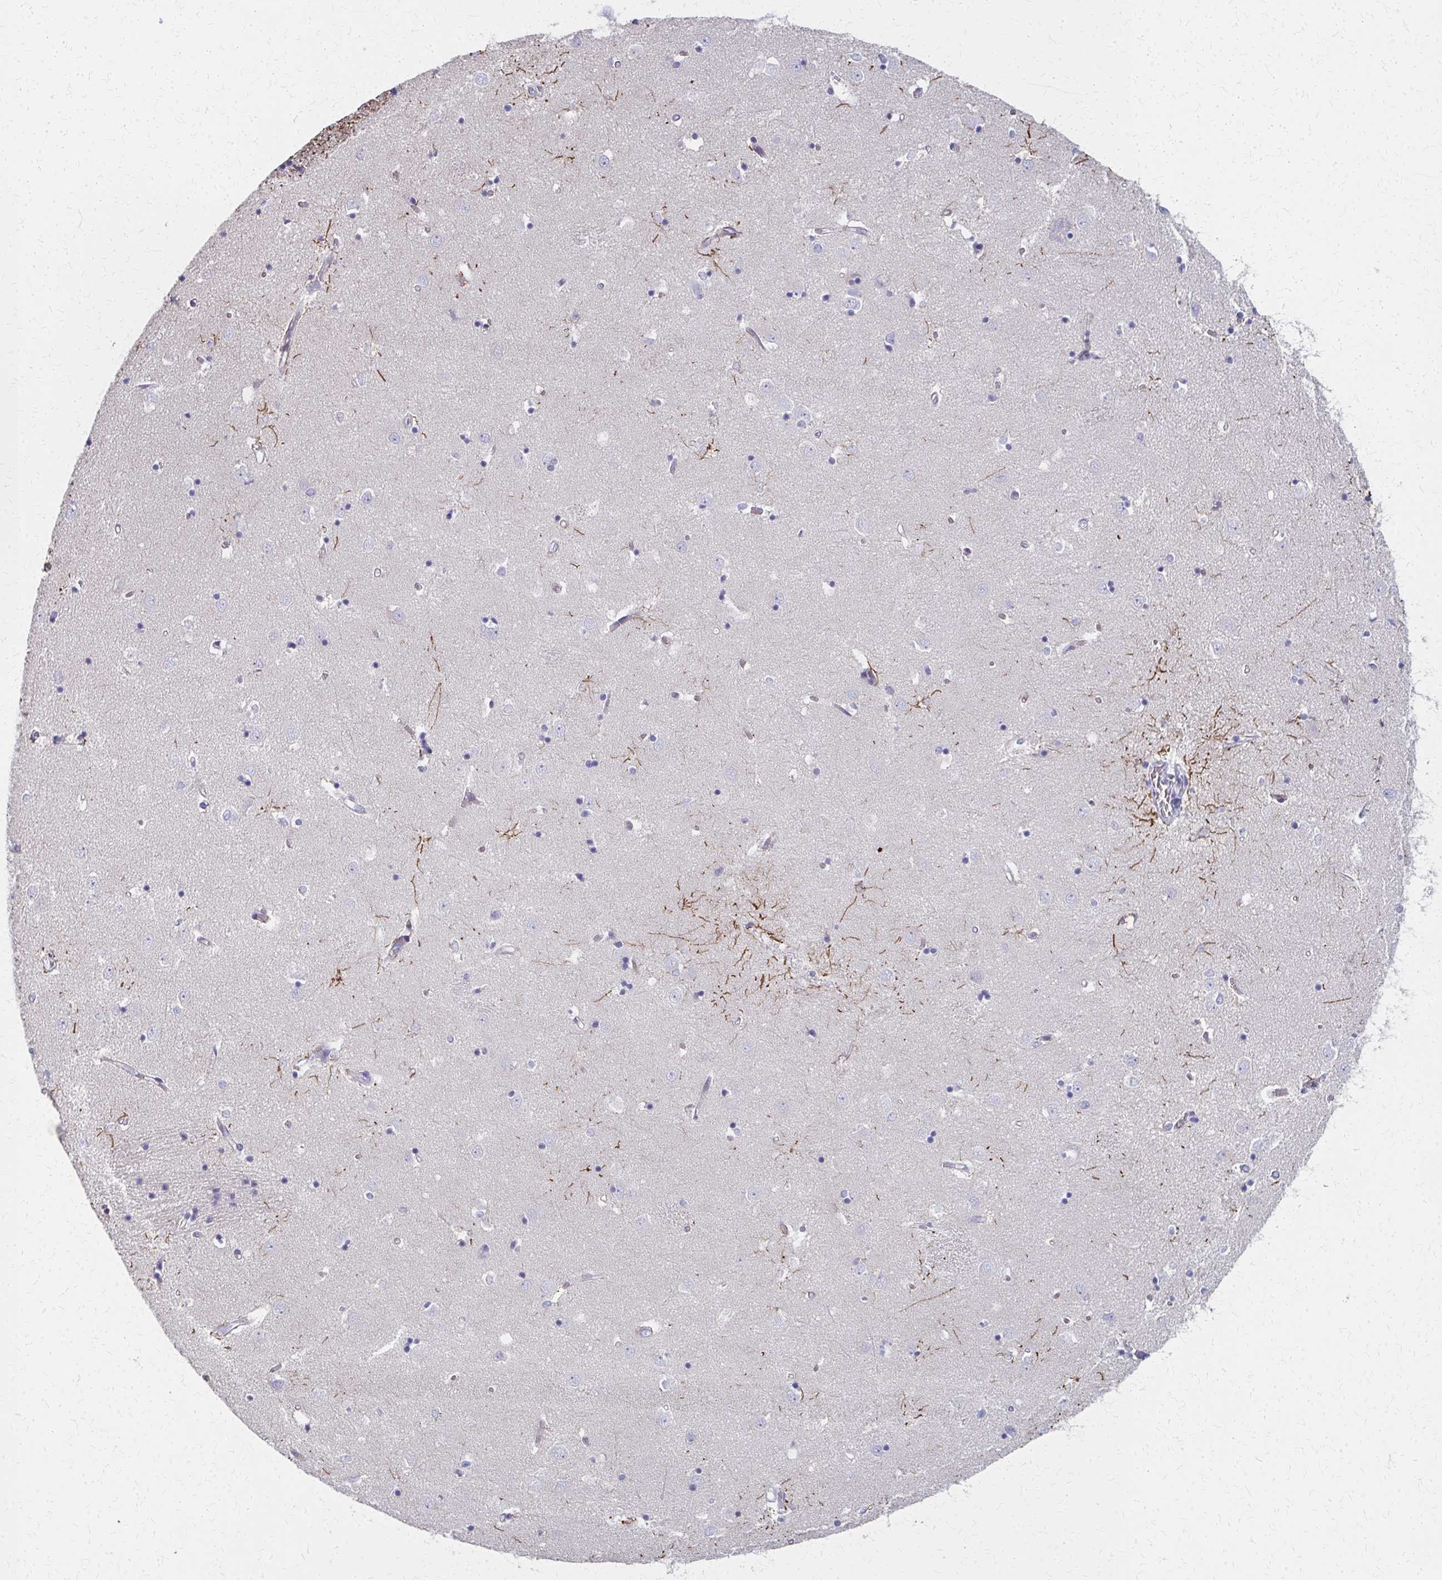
{"staining": {"intensity": "negative", "quantity": "none", "location": "none"}, "tissue": "caudate", "cell_type": "Glial cells", "image_type": "normal", "snomed": [{"axis": "morphology", "description": "Normal tissue, NOS"}, {"axis": "topography", "description": "Lateral ventricle wall"}], "caption": "Protein analysis of normal caudate reveals no significant expression in glial cells. (DAB (3,3'-diaminobenzidine) IHC with hematoxylin counter stain).", "gene": "MS4A2", "patient": {"sex": "male", "age": 54}}